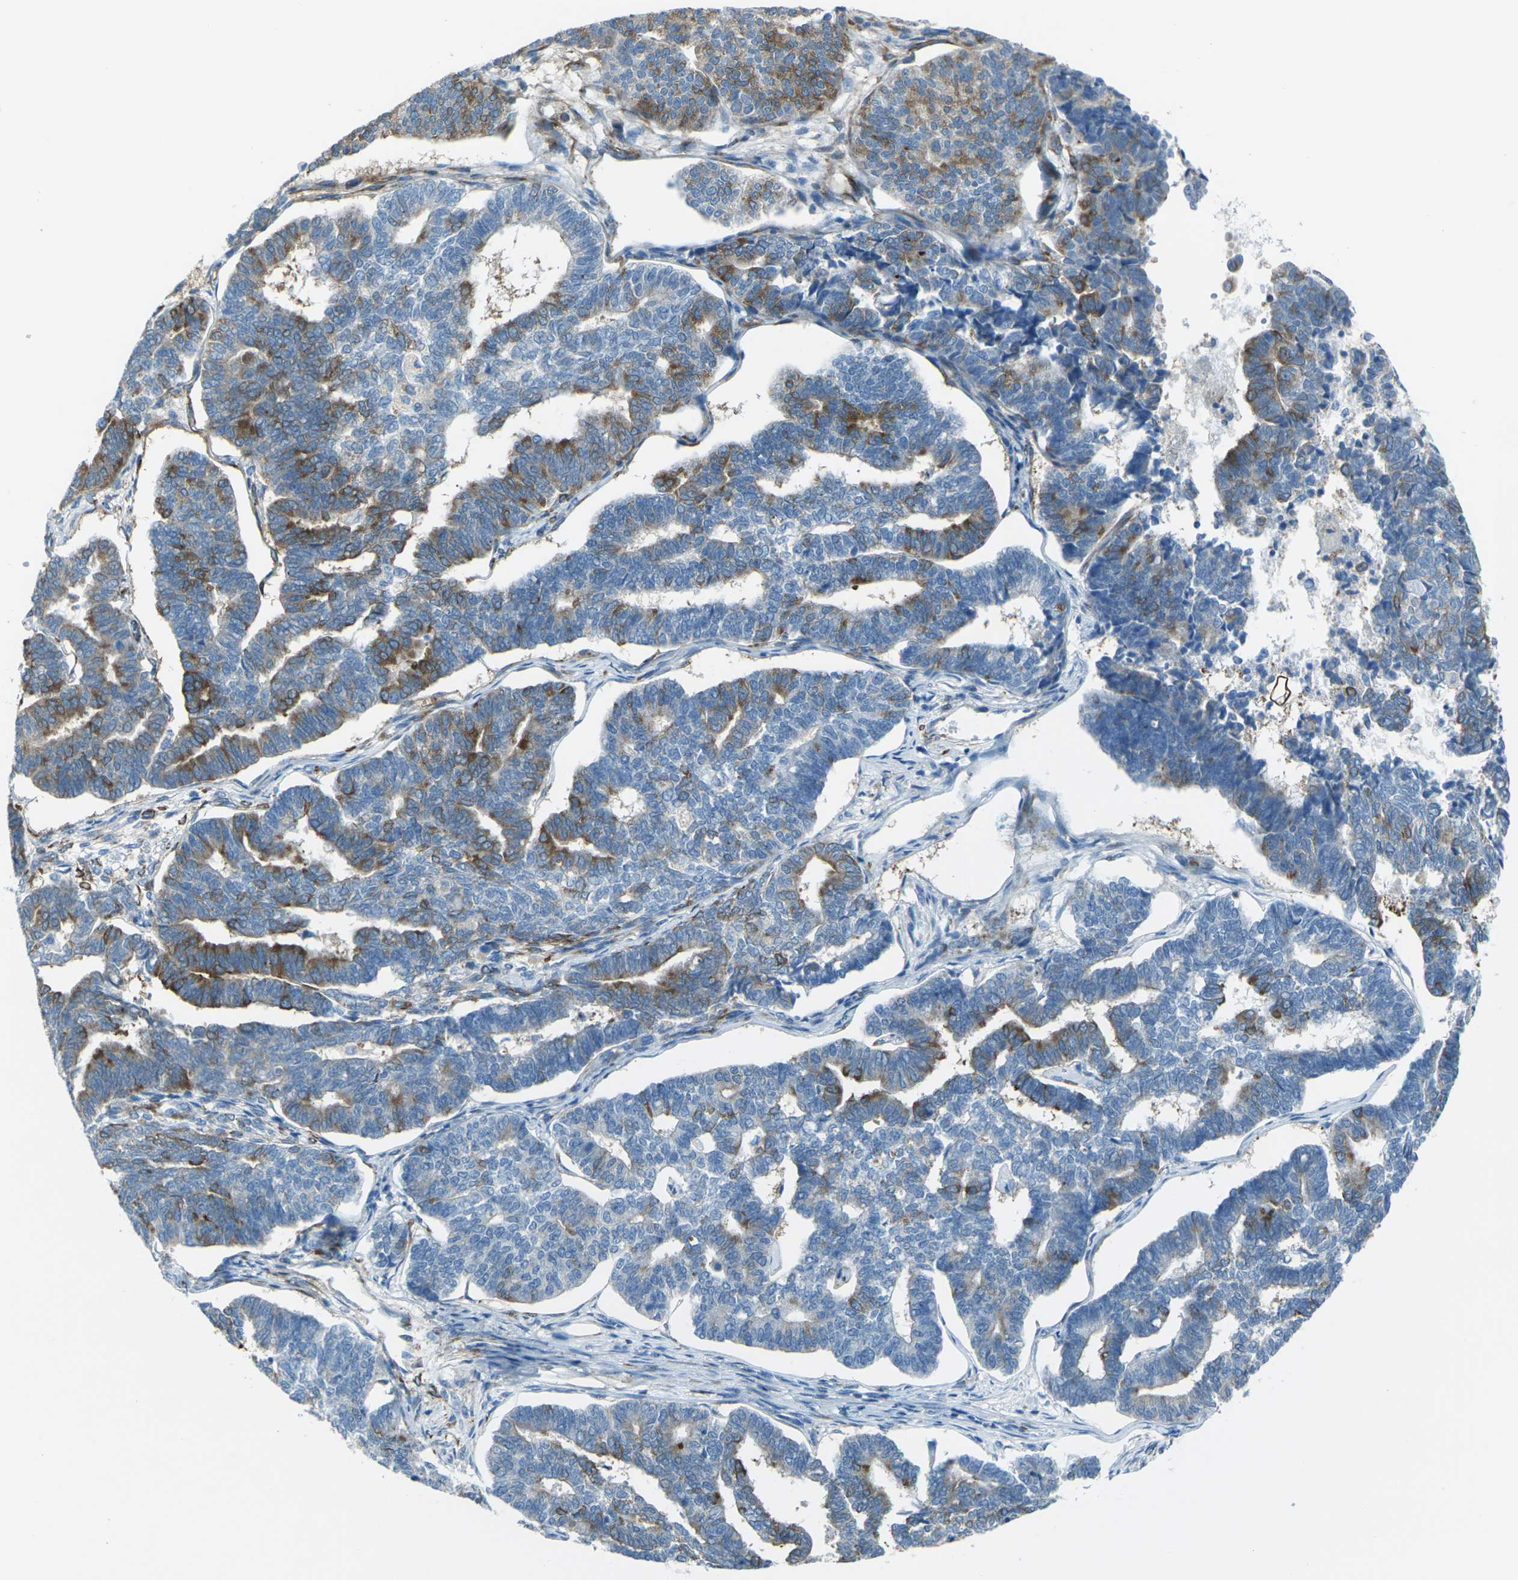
{"staining": {"intensity": "moderate", "quantity": "<25%", "location": "cytoplasmic/membranous"}, "tissue": "endometrial cancer", "cell_type": "Tumor cells", "image_type": "cancer", "snomed": [{"axis": "morphology", "description": "Adenocarcinoma, NOS"}, {"axis": "topography", "description": "Endometrium"}], "caption": "A brown stain highlights moderate cytoplasmic/membranous staining of a protein in human adenocarcinoma (endometrial) tumor cells.", "gene": "CELSR2", "patient": {"sex": "female", "age": 70}}